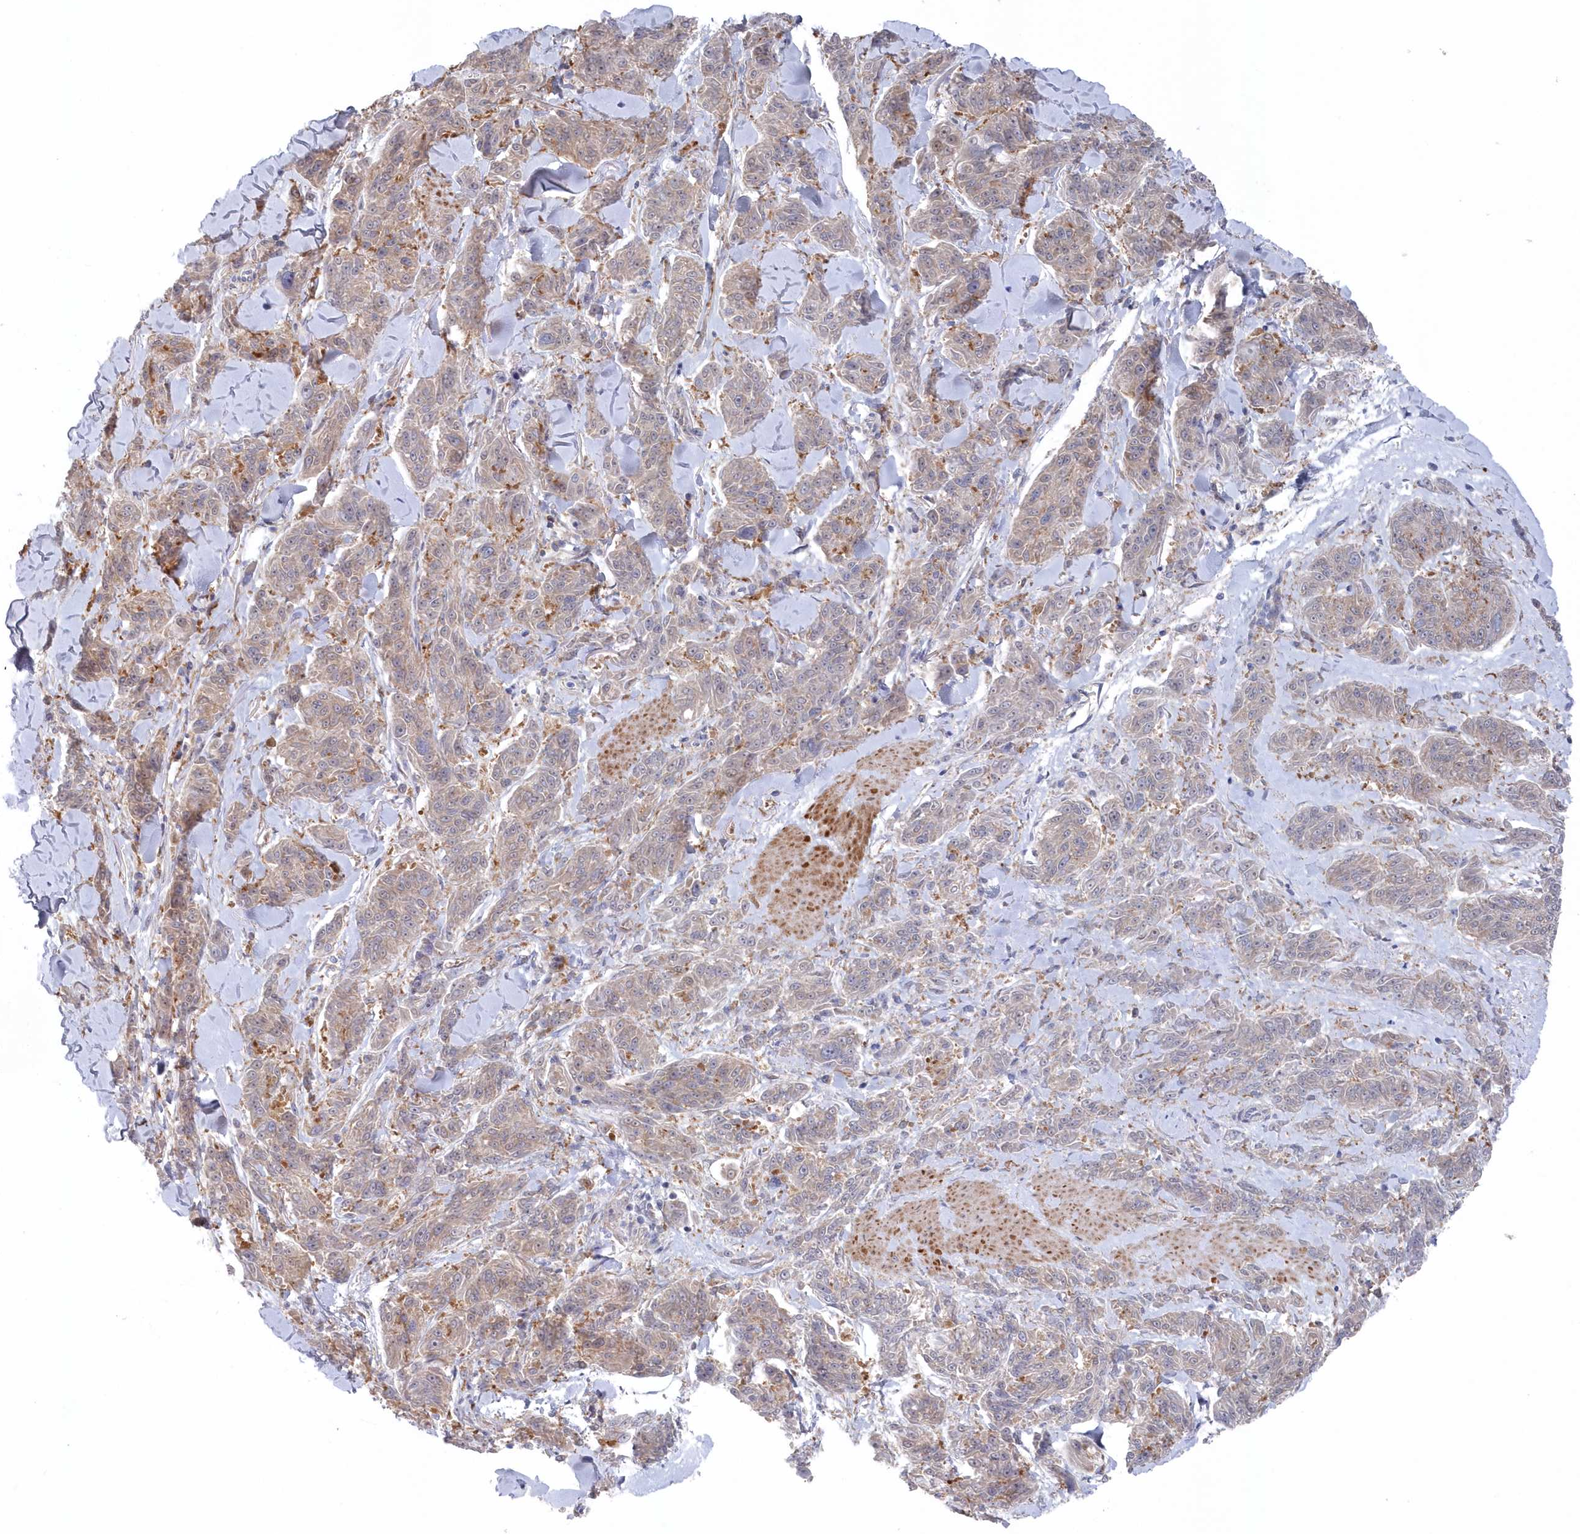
{"staining": {"intensity": "weak", "quantity": "<25%", "location": "cytoplasmic/membranous"}, "tissue": "melanoma", "cell_type": "Tumor cells", "image_type": "cancer", "snomed": [{"axis": "morphology", "description": "Malignant melanoma, NOS"}, {"axis": "topography", "description": "Skin"}], "caption": "A high-resolution photomicrograph shows immunohistochemistry (IHC) staining of malignant melanoma, which demonstrates no significant staining in tumor cells.", "gene": "KIAA1586", "patient": {"sex": "male", "age": 53}}